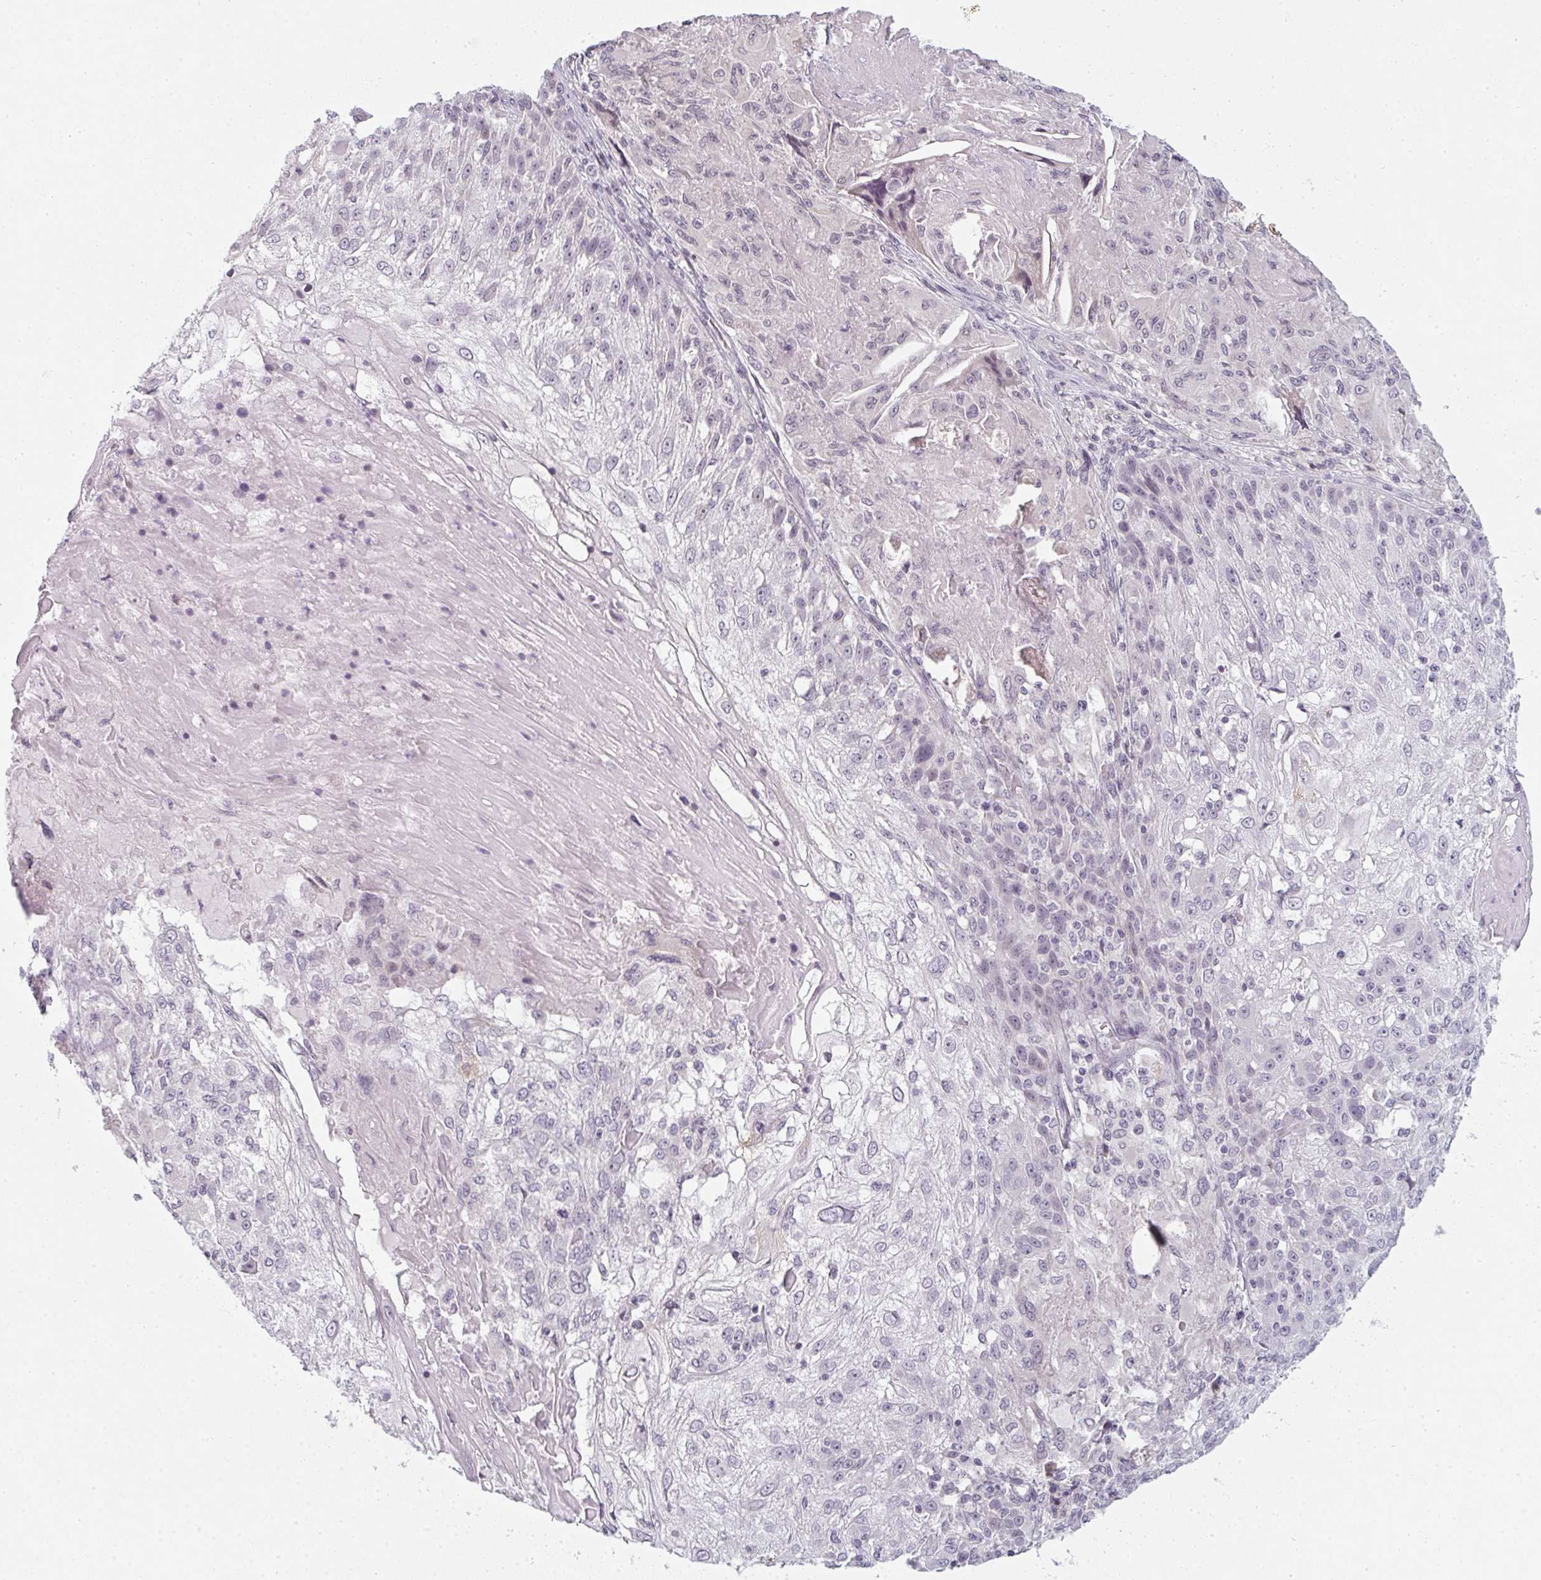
{"staining": {"intensity": "negative", "quantity": "none", "location": "none"}, "tissue": "skin cancer", "cell_type": "Tumor cells", "image_type": "cancer", "snomed": [{"axis": "morphology", "description": "Normal tissue, NOS"}, {"axis": "morphology", "description": "Squamous cell carcinoma, NOS"}, {"axis": "topography", "description": "Skin"}], "caption": "Photomicrograph shows no significant protein staining in tumor cells of squamous cell carcinoma (skin).", "gene": "RBBP6", "patient": {"sex": "female", "age": 83}}